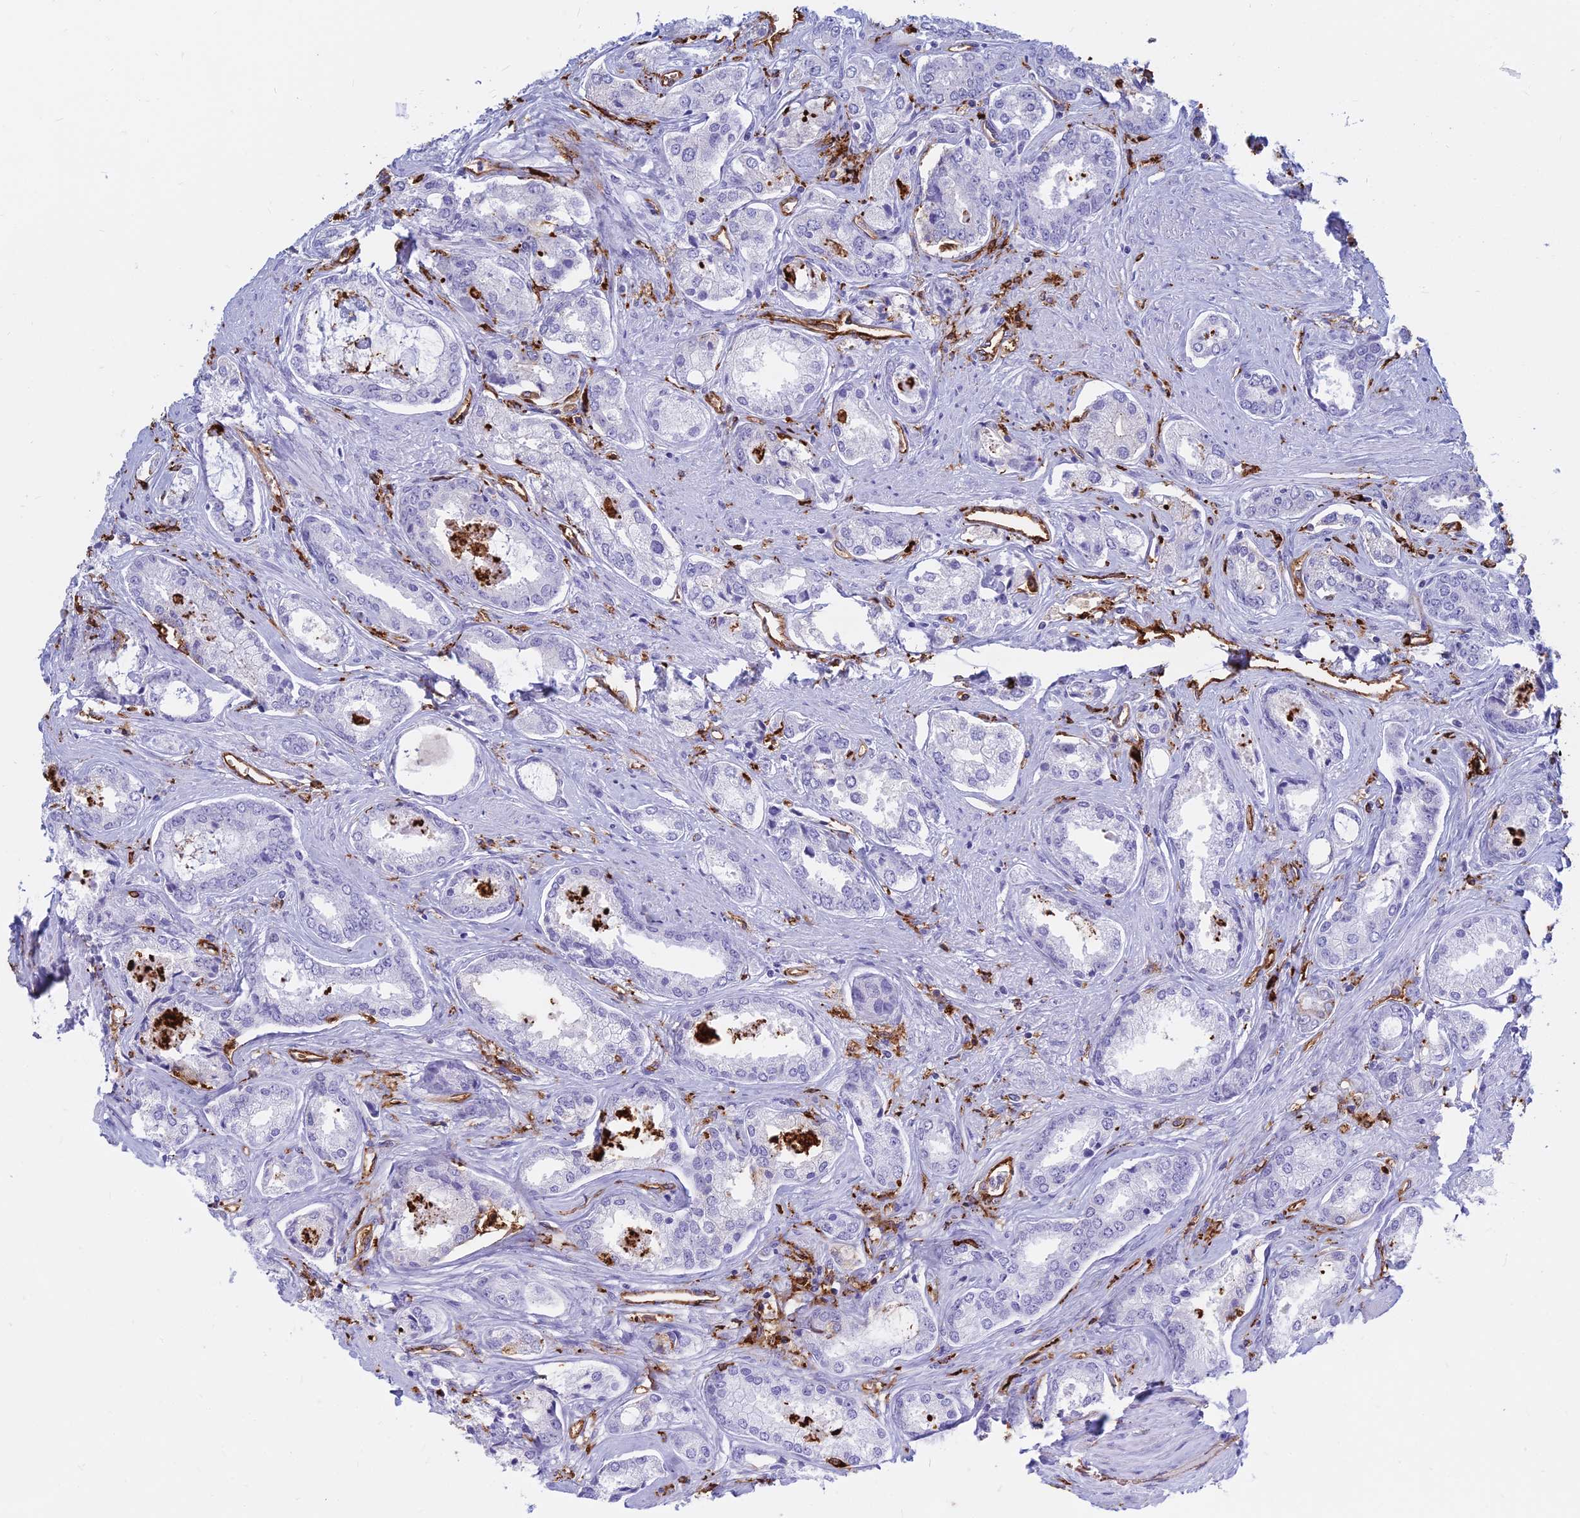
{"staining": {"intensity": "negative", "quantity": "none", "location": "none"}, "tissue": "prostate cancer", "cell_type": "Tumor cells", "image_type": "cancer", "snomed": [{"axis": "morphology", "description": "Adenocarcinoma, Low grade"}, {"axis": "topography", "description": "Prostate"}], "caption": "Tumor cells are negative for protein expression in human prostate cancer (low-grade adenocarcinoma).", "gene": "HLA-DRB1", "patient": {"sex": "male", "age": 68}}